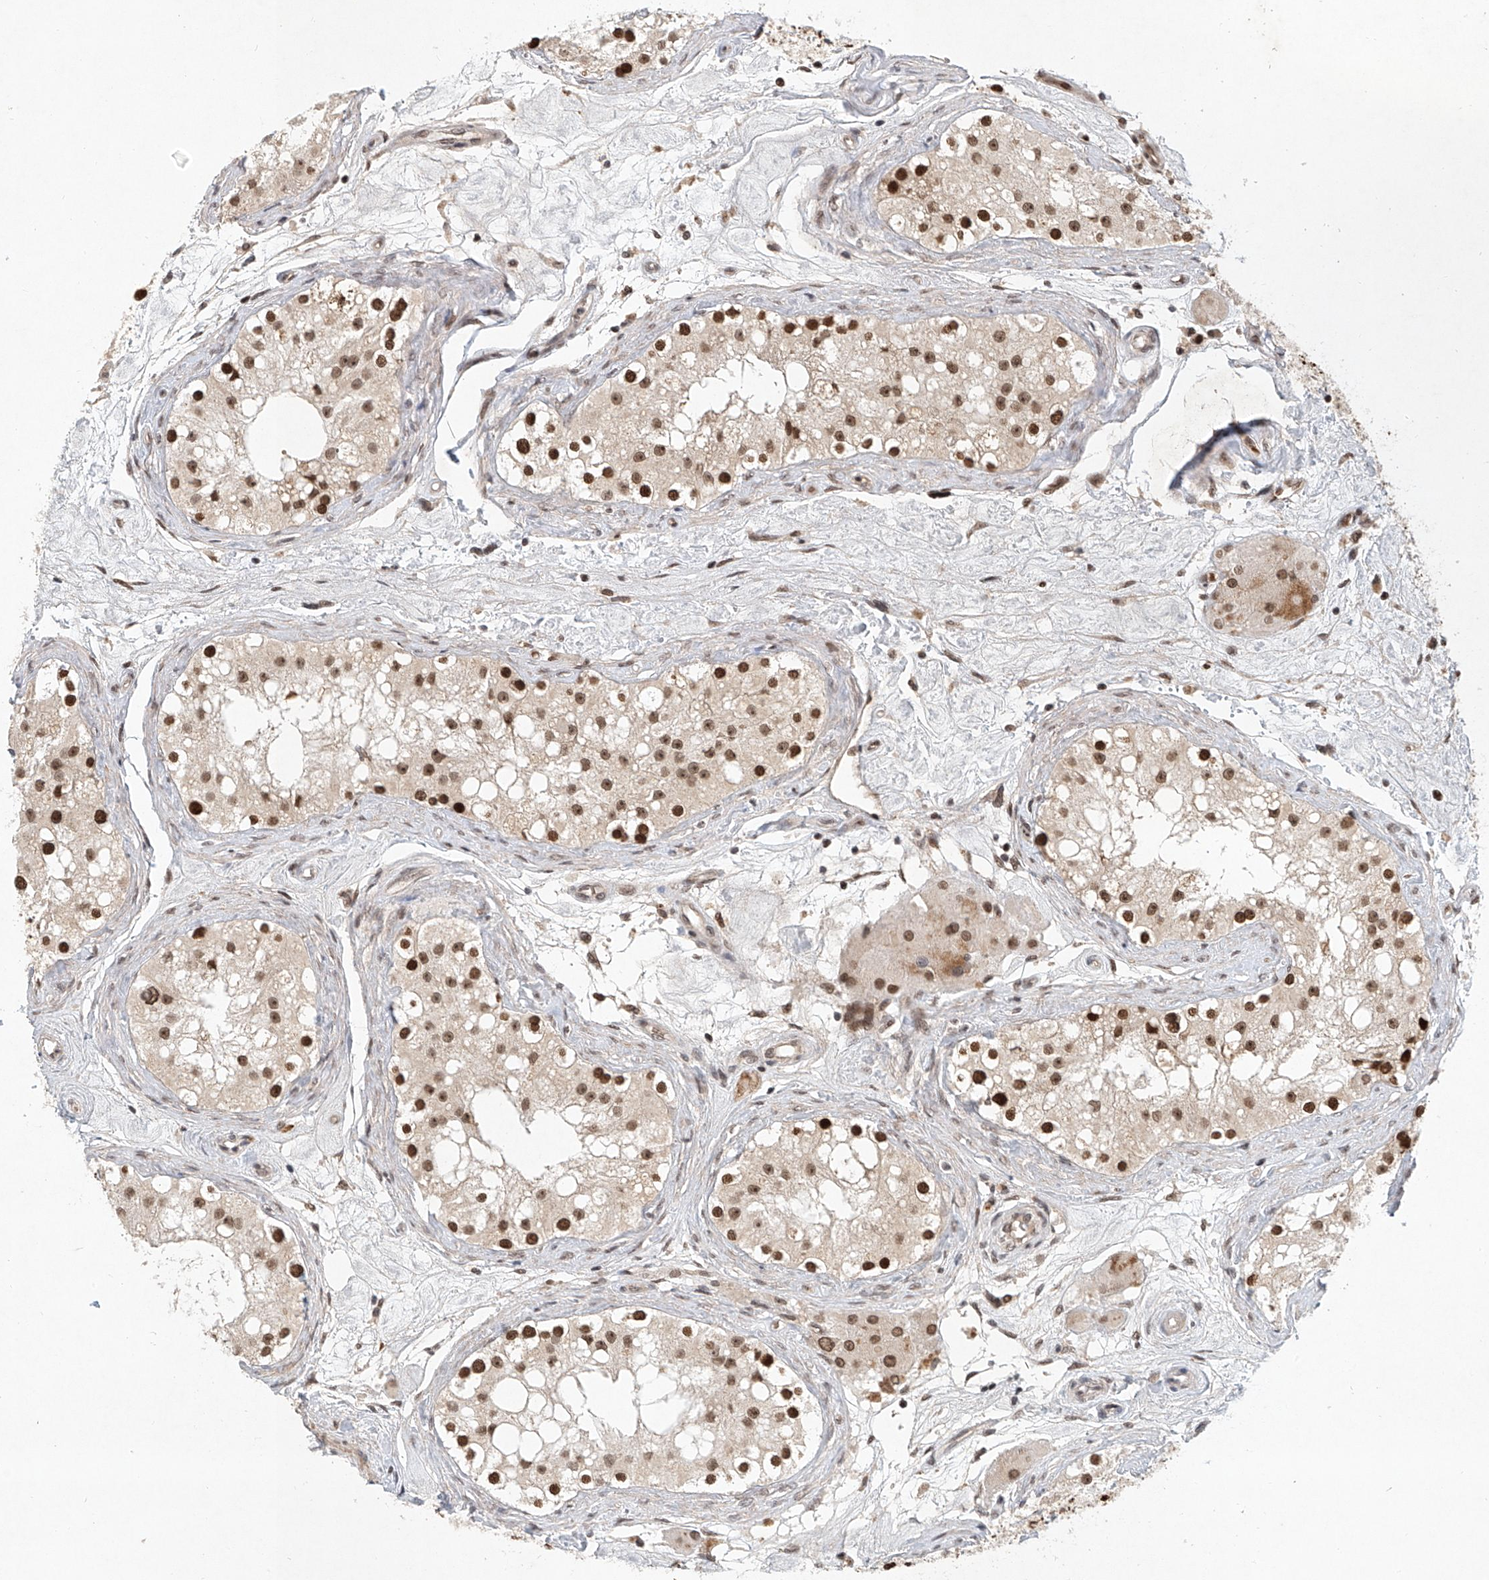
{"staining": {"intensity": "strong", "quantity": ">75%", "location": "nuclear"}, "tissue": "testis", "cell_type": "Cells in seminiferous ducts", "image_type": "normal", "snomed": [{"axis": "morphology", "description": "Normal tissue, NOS"}, {"axis": "topography", "description": "Testis"}], "caption": "Strong nuclear positivity for a protein is appreciated in about >75% of cells in seminiferous ducts of benign testis using immunohistochemistry.", "gene": "ZNF470", "patient": {"sex": "male", "age": 84}}